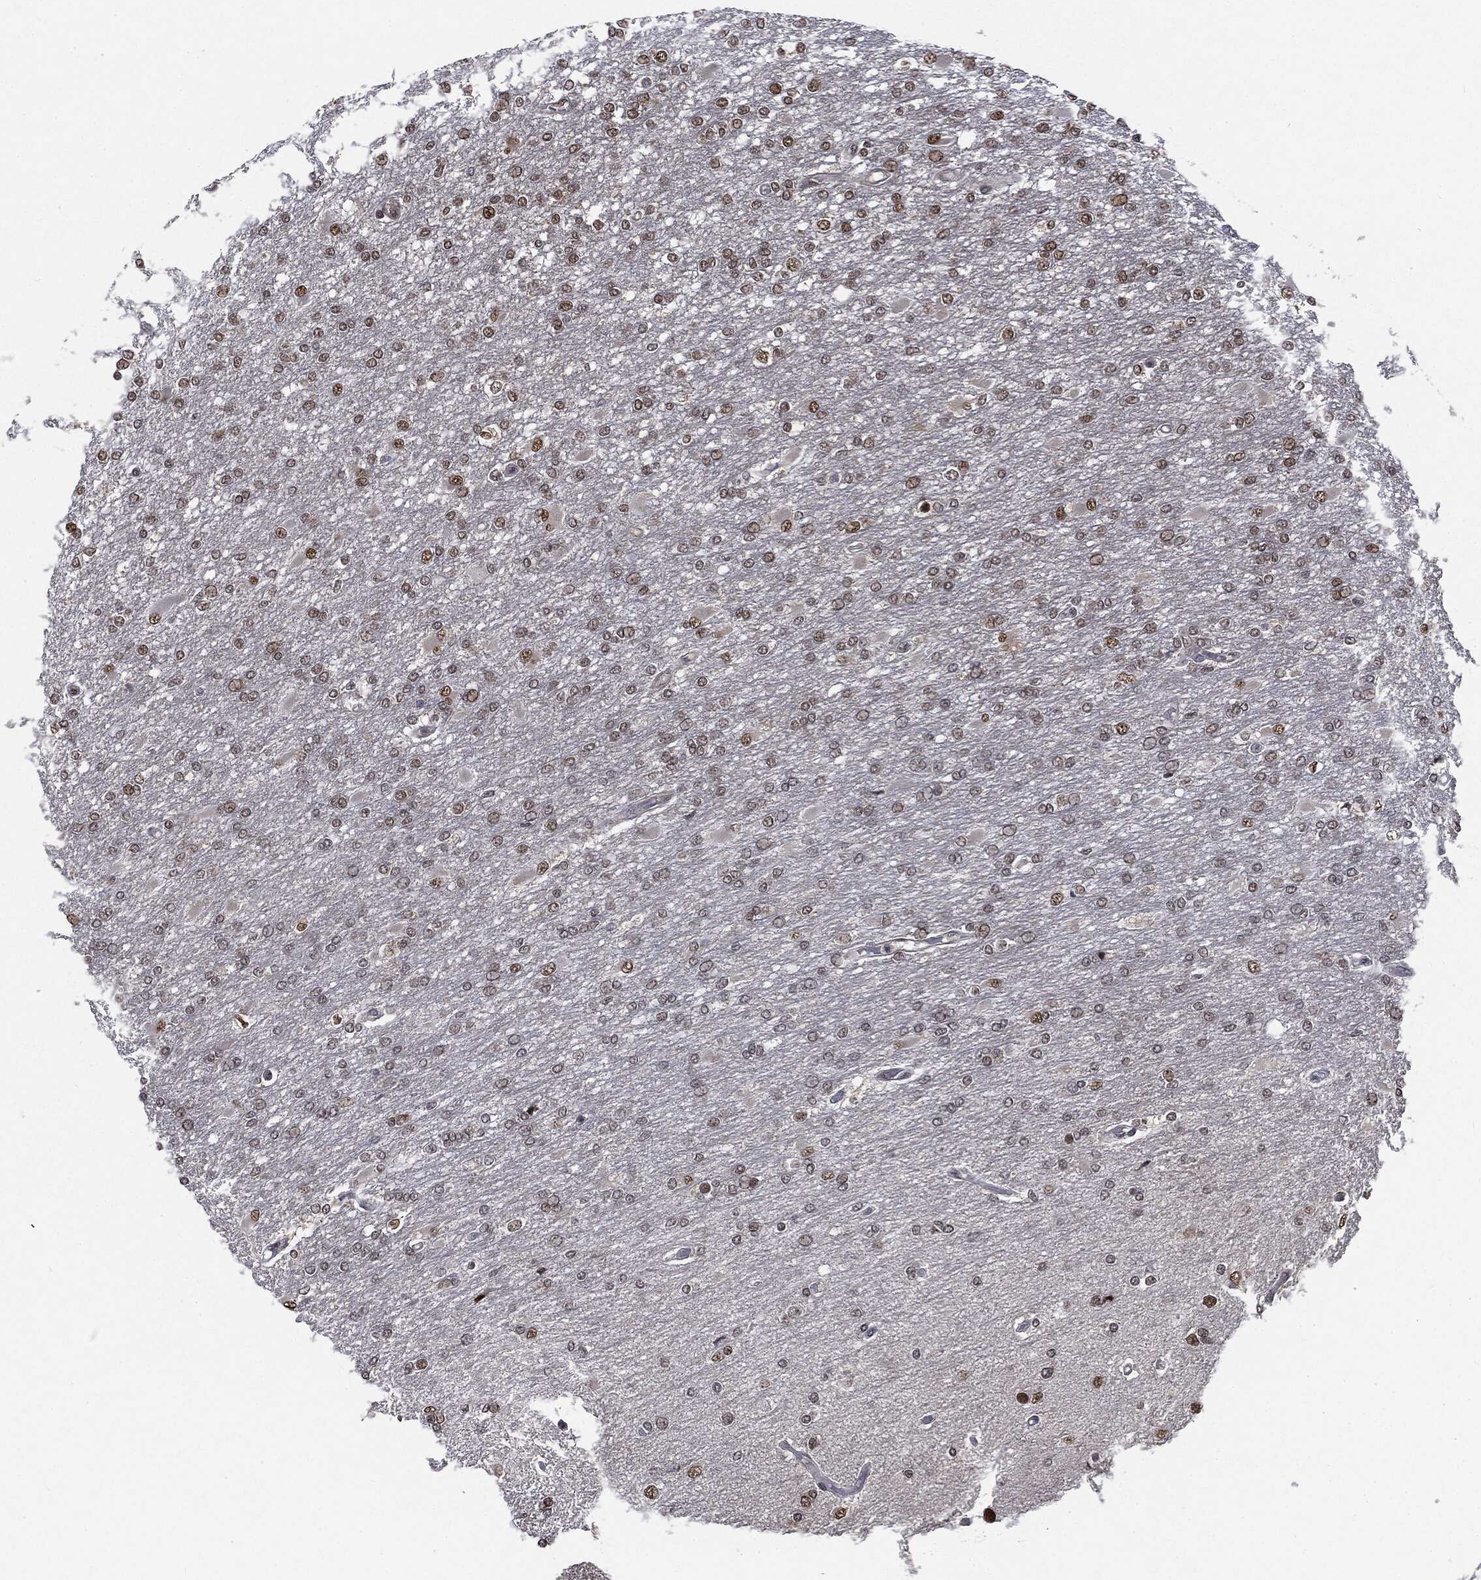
{"staining": {"intensity": "moderate", "quantity": "<25%", "location": "nuclear"}, "tissue": "glioma", "cell_type": "Tumor cells", "image_type": "cancer", "snomed": [{"axis": "morphology", "description": "Glioma, malignant, High grade"}, {"axis": "topography", "description": "Cerebral cortex"}], "caption": "Malignant glioma (high-grade) was stained to show a protein in brown. There is low levels of moderate nuclear positivity in about <25% of tumor cells. Using DAB (brown) and hematoxylin (blue) stains, captured at high magnification using brightfield microscopy.", "gene": "SHLD2", "patient": {"sex": "male", "age": 79}}